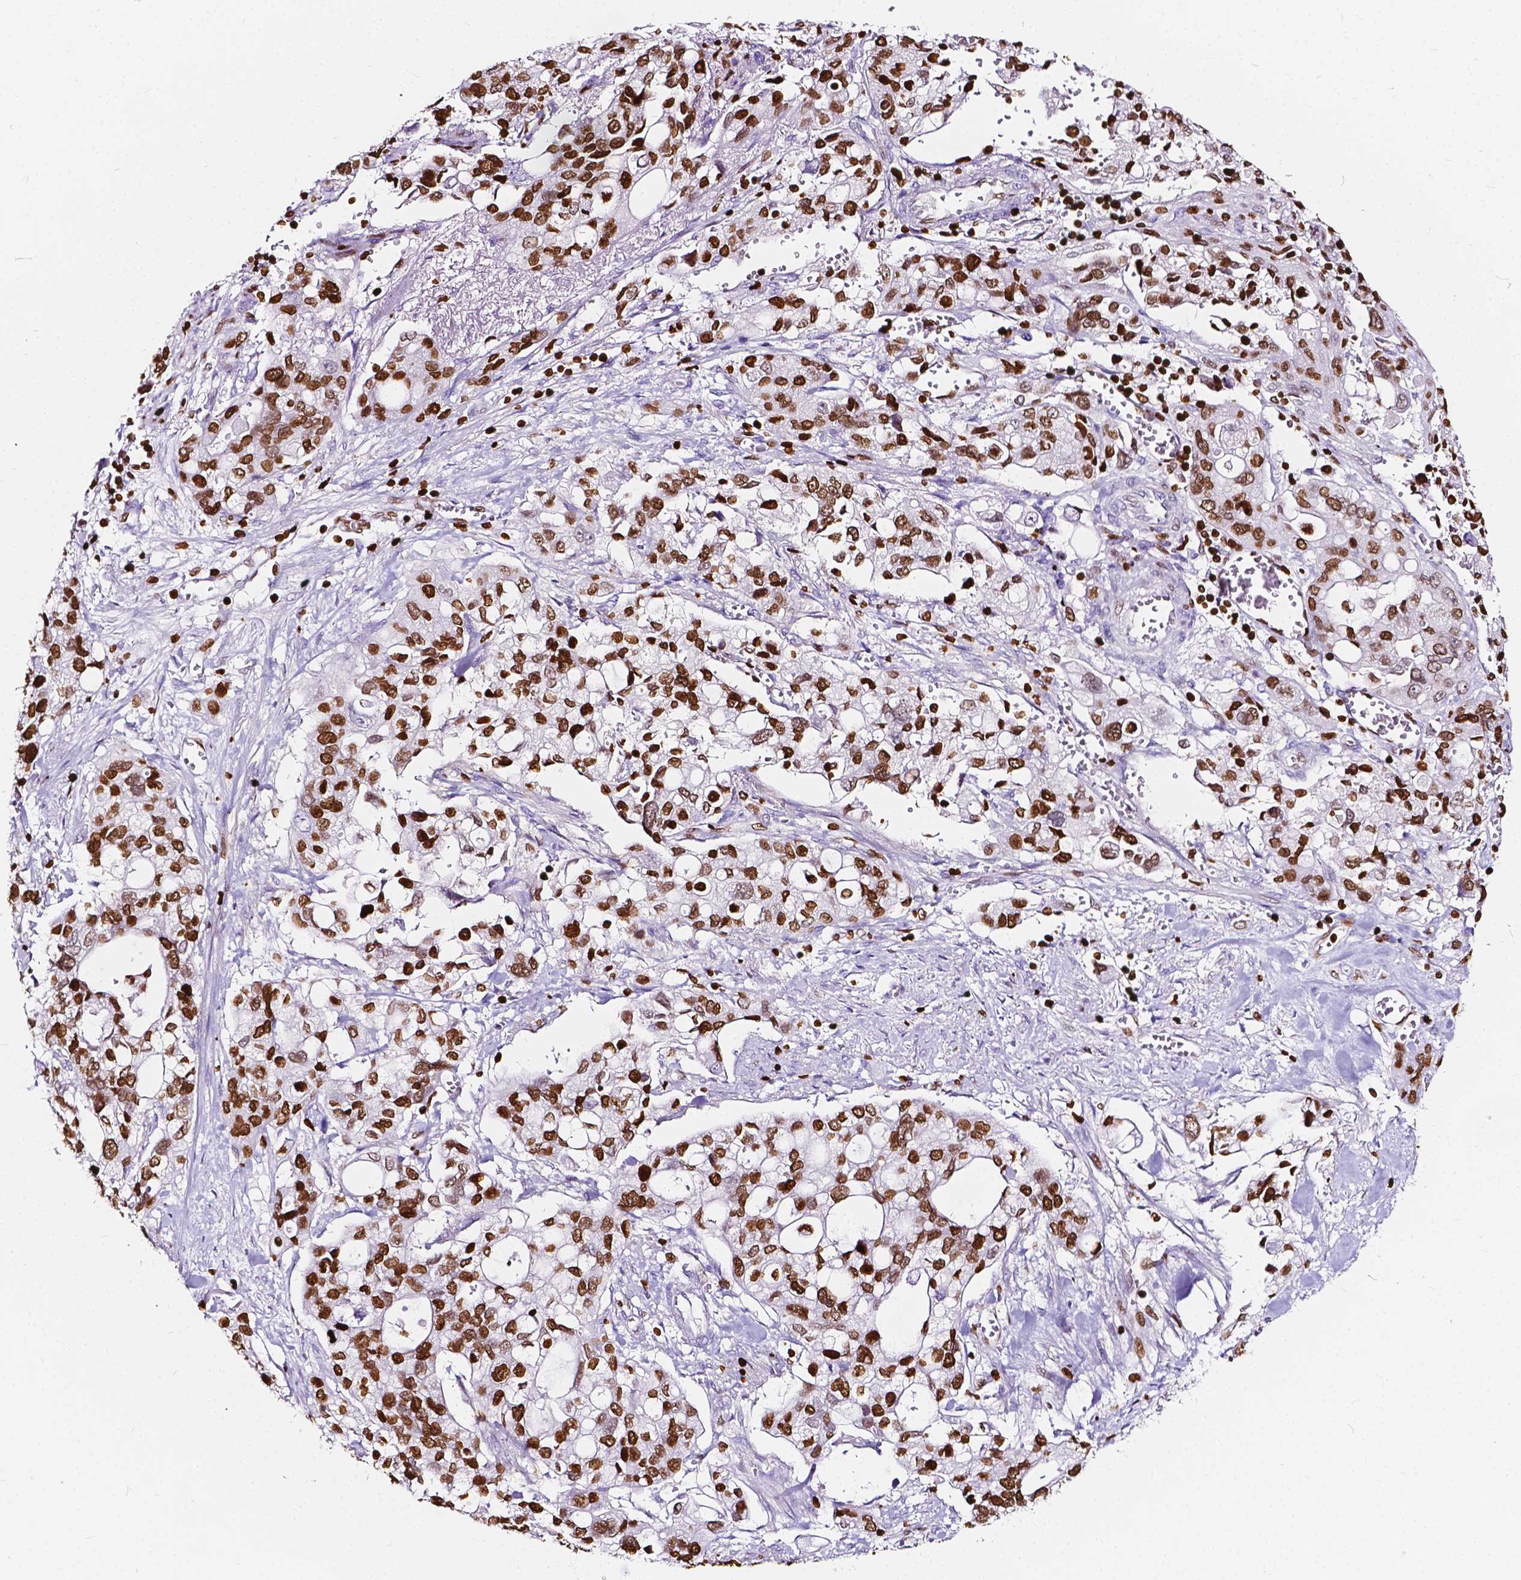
{"staining": {"intensity": "strong", "quantity": ">75%", "location": "nuclear"}, "tissue": "stomach cancer", "cell_type": "Tumor cells", "image_type": "cancer", "snomed": [{"axis": "morphology", "description": "Adenocarcinoma, NOS"}, {"axis": "topography", "description": "Stomach, upper"}], "caption": "Approximately >75% of tumor cells in human stomach cancer display strong nuclear protein positivity as visualized by brown immunohistochemical staining.", "gene": "CBY3", "patient": {"sex": "female", "age": 81}}